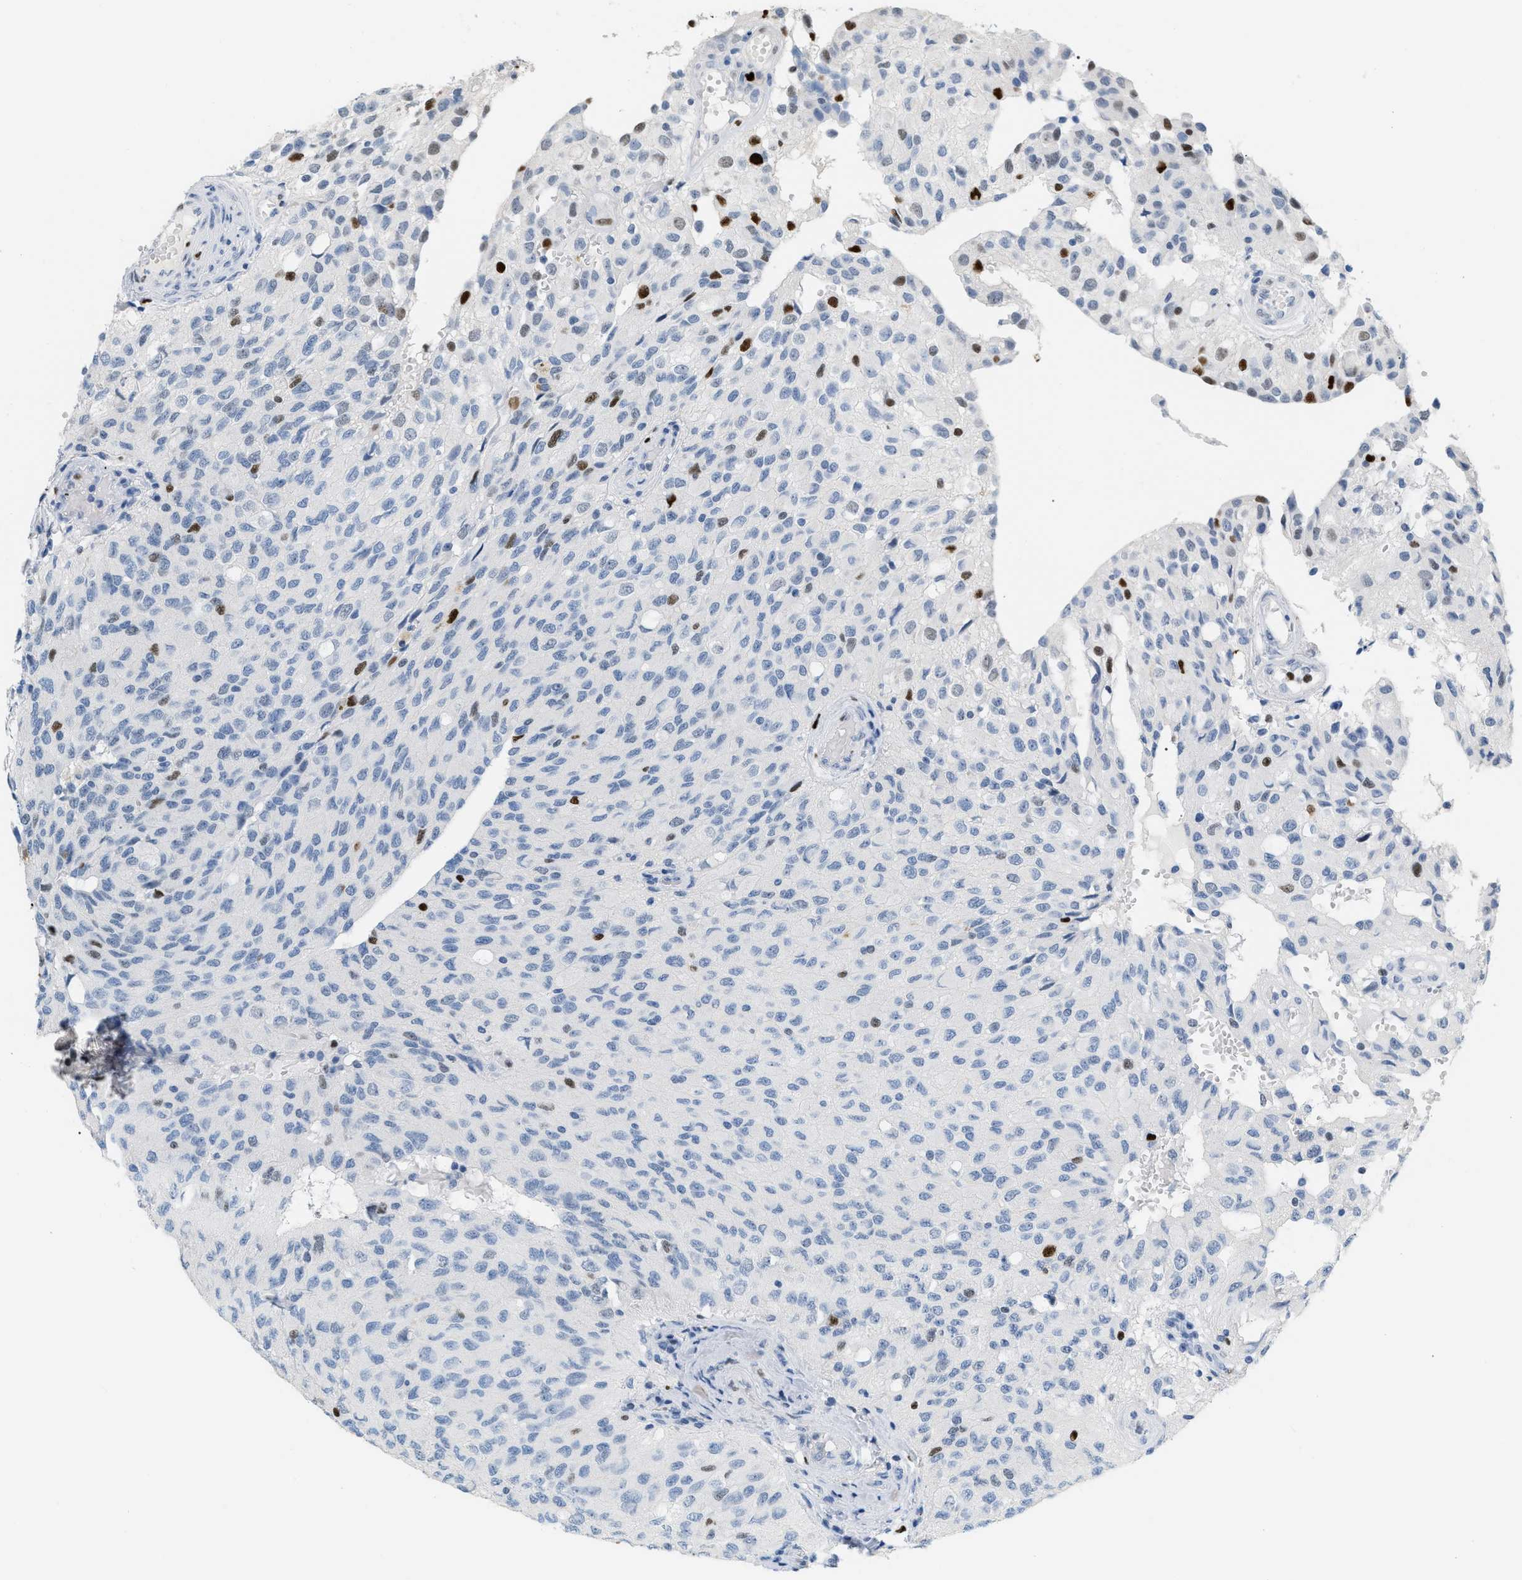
{"staining": {"intensity": "strong", "quantity": "<25%", "location": "nuclear"}, "tissue": "glioma", "cell_type": "Tumor cells", "image_type": "cancer", "snomed": [{"axis": "morphology", "description": "Glioma, malignant, High grade"}, {"axis": "topography", "description": "Brain"}], "caption": "Human glioma stained with a brown dye shows strong nuclear positive staining in about <25% of tumor cells.", "gene": "MCM7", "patient": {"sex": "male", "age": 32}}